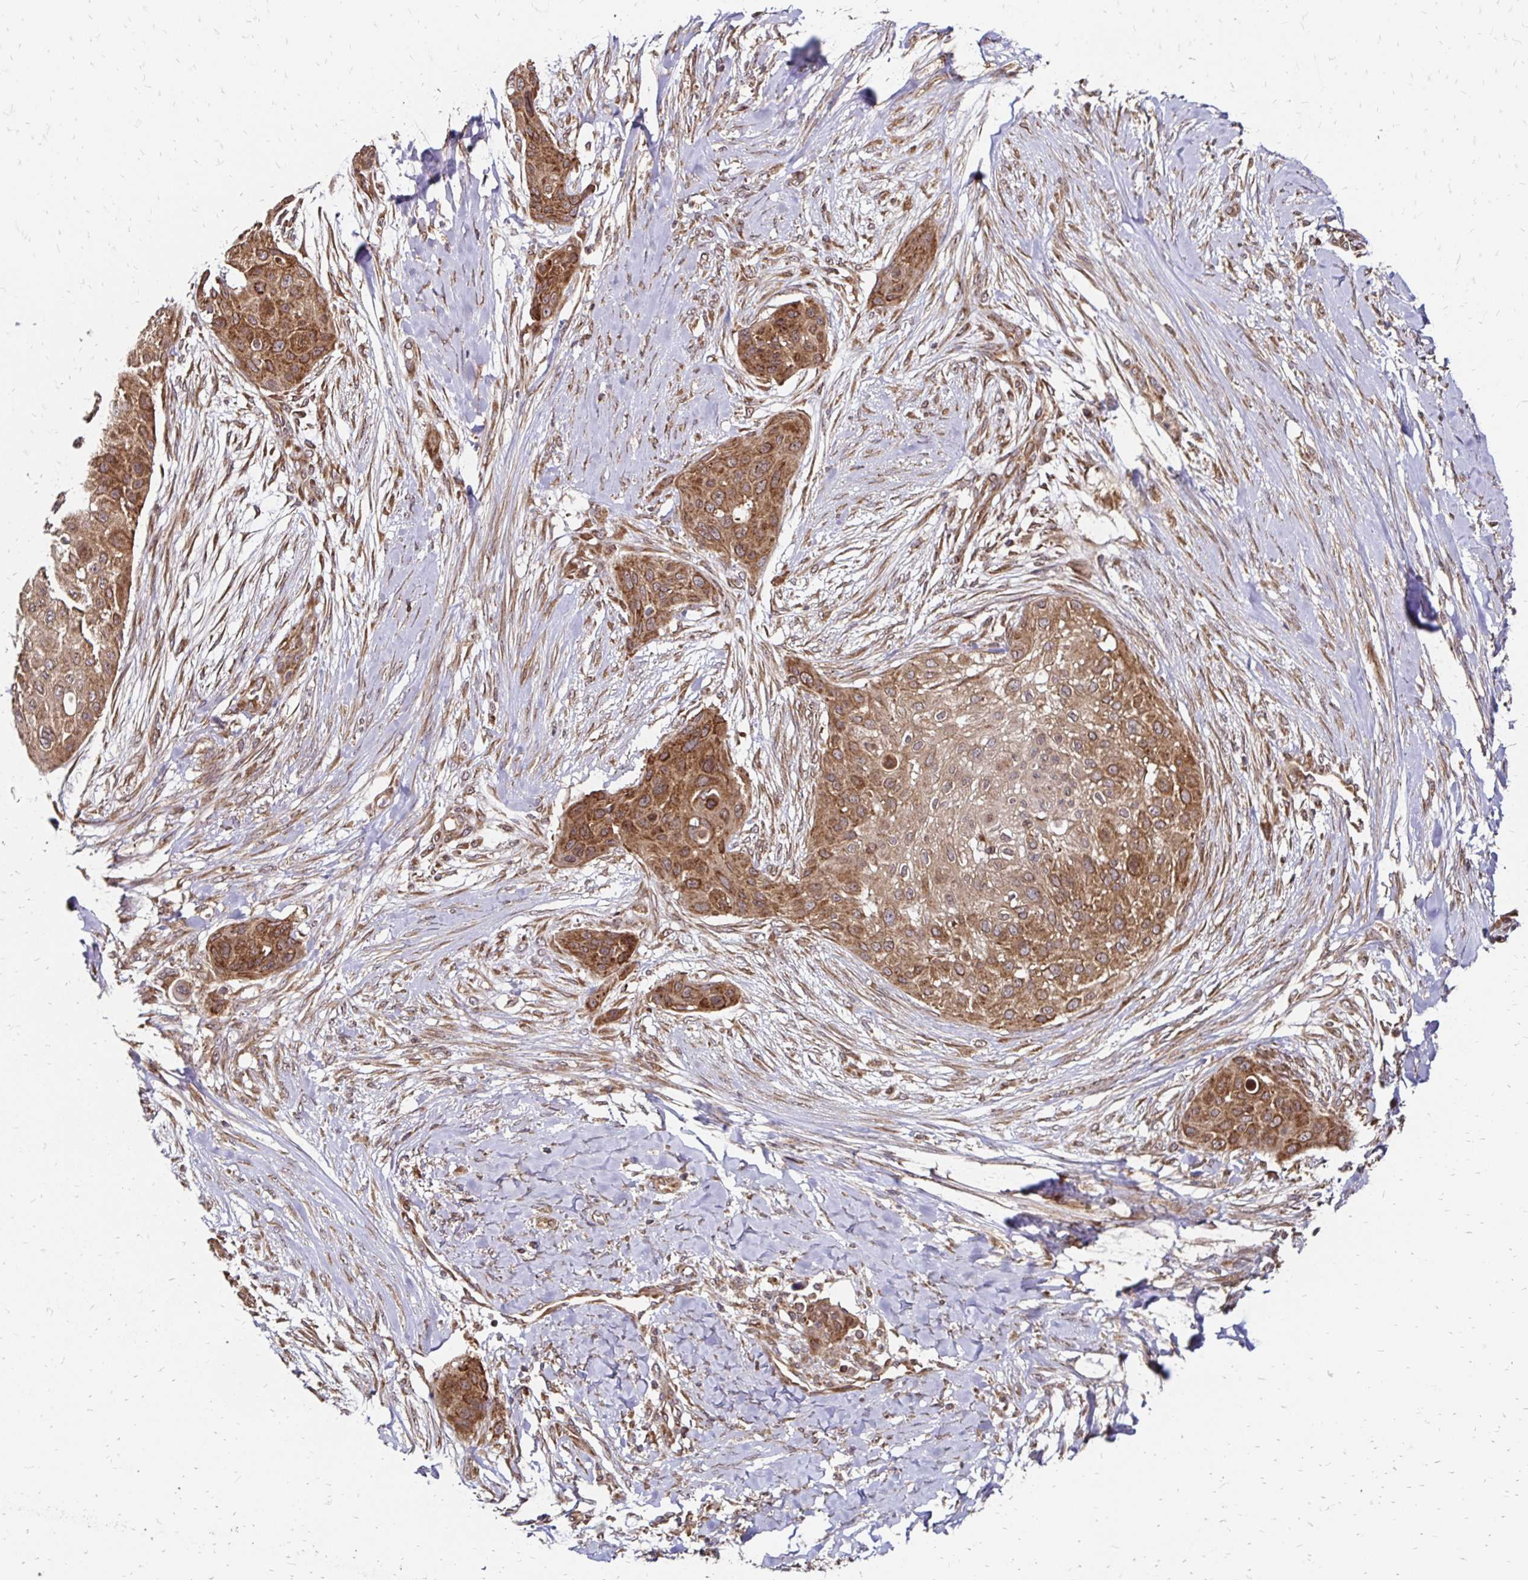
{"staining": {"intensity": "moderate", "quantity": ">75%", "location": "cytoplasmic/membranous"}, "tissue": "skin cancer", "cell_type": "Tumor cells", "image_type": "cancer", "snomed": [{"axis": "morphology", "description": "Squamous cell carcinoma, NOS"}, {"axis": "topography", "description": "Skin"}], "caption": "Brown immunohistochemical staining in skin cancer (squamous cell carcinoma) exhibits moderate cytoplasmic/membranous expression in about >75% of tumor cells.", "gene": "ZW10", "patient": {"sex": "female", "age": 87}}